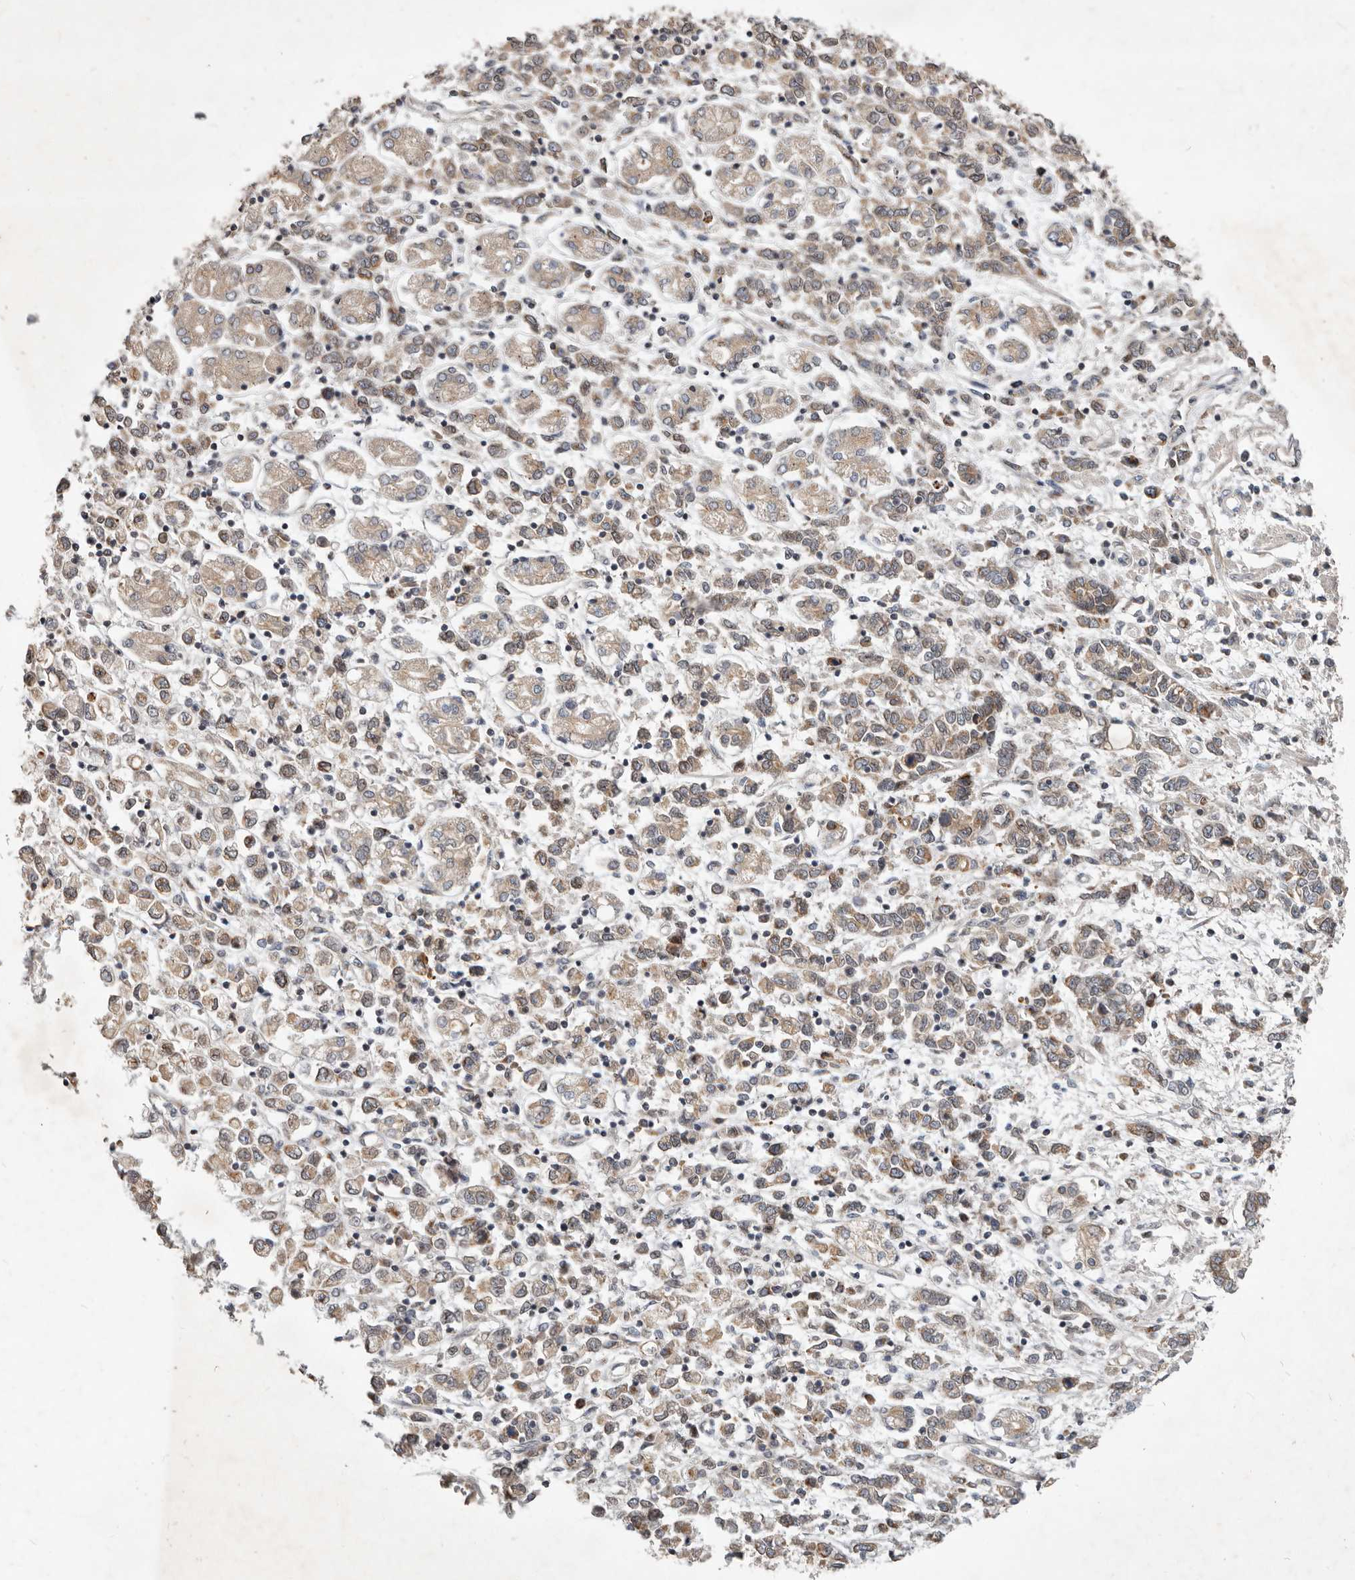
{"staining": {"intensity": "weak", "quantity": "25%-75%", "location": "cytoplasmic/membranous"}, "tissue": "stomach cancer", "cell_type": "Tumor cells", "image_type": "cancer", "snomed": [{"axis": "morphology", "description": "Adenocarcinoma, NOS"}, {"axis": "topography", "description": "Stomach"}], "caption": "This image demonstrates IHC staining of human adenocarcinoma (stomach), with low weak cytoplasmic/membranous staining in approximately 25%-75% of tumor cells.", "gene": "NPY4R", "patient": {"sex": "female", "age": 76}}